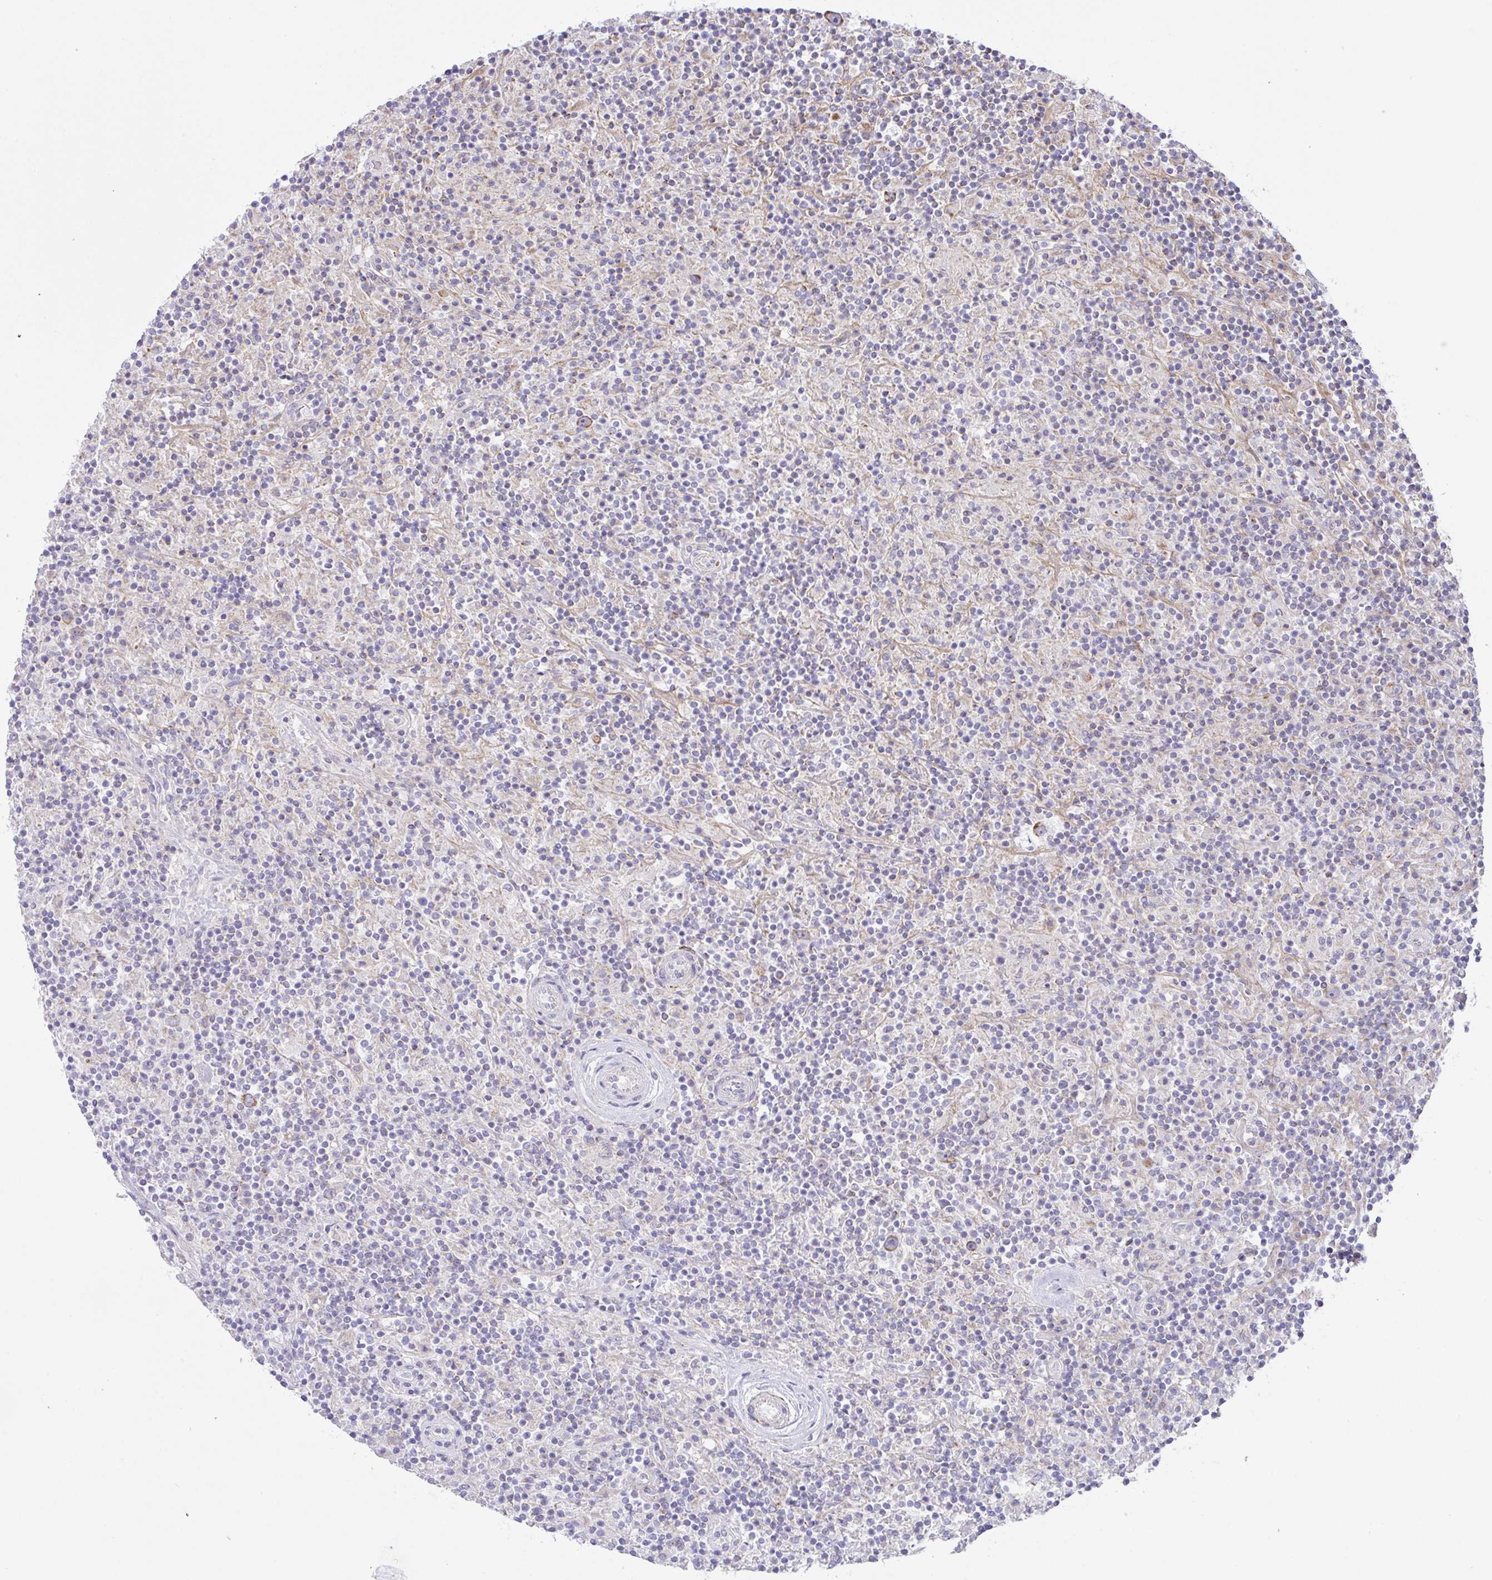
{"staining": {"intensity": "moderate", "quantity": ">75%", "location": "cytoplasmic/membranous"}, "tissue": "lymphoma", "cell_type": "Tumor cells", "image_type": "cancer", "snomed": [{"axis": "morphology", "description": "Hodgkin's disease, NOS"}, {"axis": "topography", "description": "Lymph node"}], "caption": "Immunohistochemical staining of human Hodgkin's disease reveals medium levels of moderate cytoplasmic/membranous protein staining in about >75% of tumor cells. The protein is shown in brown color, while the nuclei are stained blue.", "gene": "CHDH", "patient": {"sex": "male", "age": 70}}